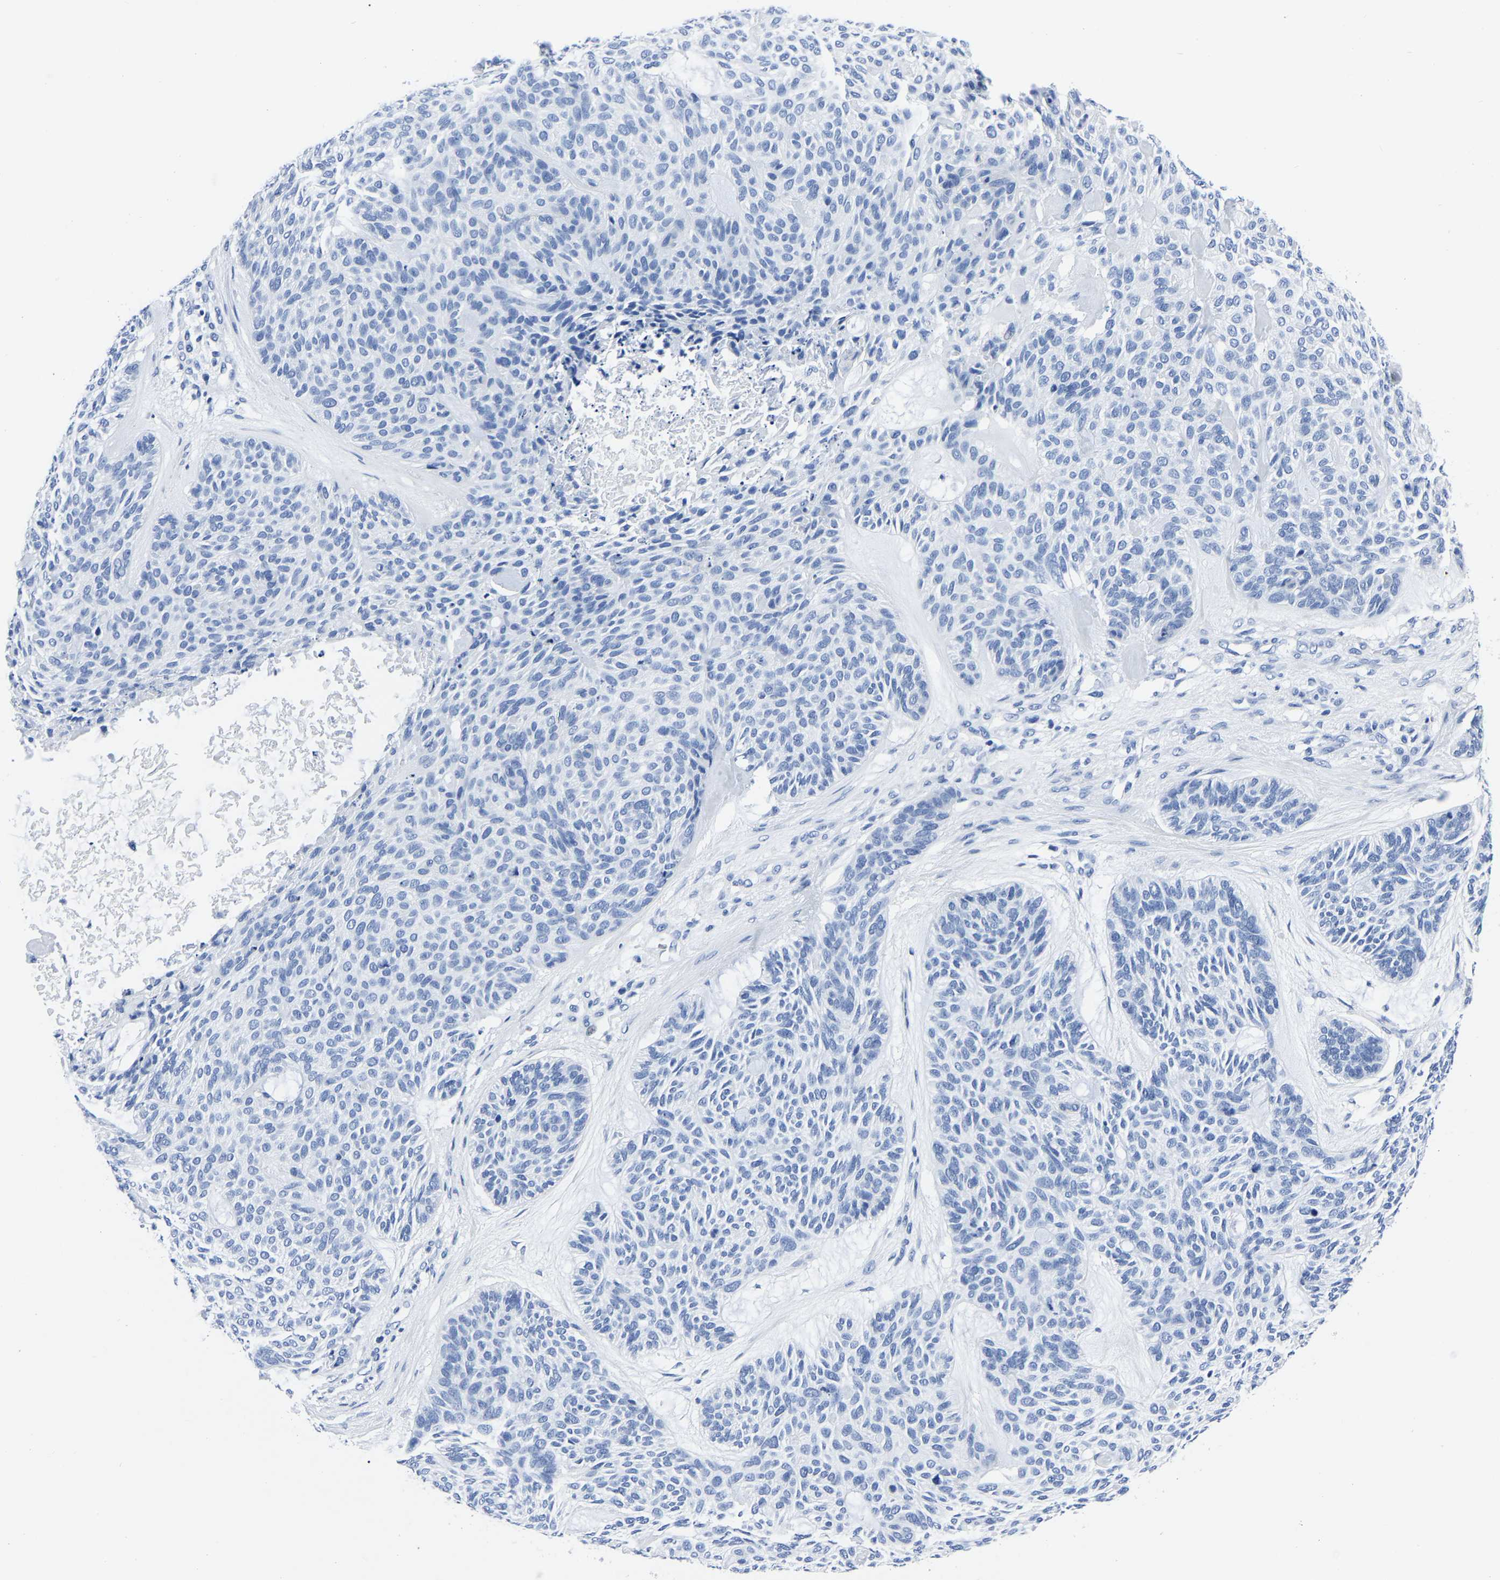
{"staining": {"intensity": "negative", "quantity": "none", "location": "none"}, "tissue": "skin cancer", "cell_type": "Tumor cells", "image_type": "cancer", "snomed": [{"axis": "morphology", "description": "Basal cell carcinoma"}, {"axis": "topography", "description": "Skin"}], "caption": "This is an immunohistochemistry (IHC) histopathology image of skin basal cell carcinoma. There is no positivity in tumor cells.", "gene": "IMPG2", "patient": {"sex": "male", "age": 55}}